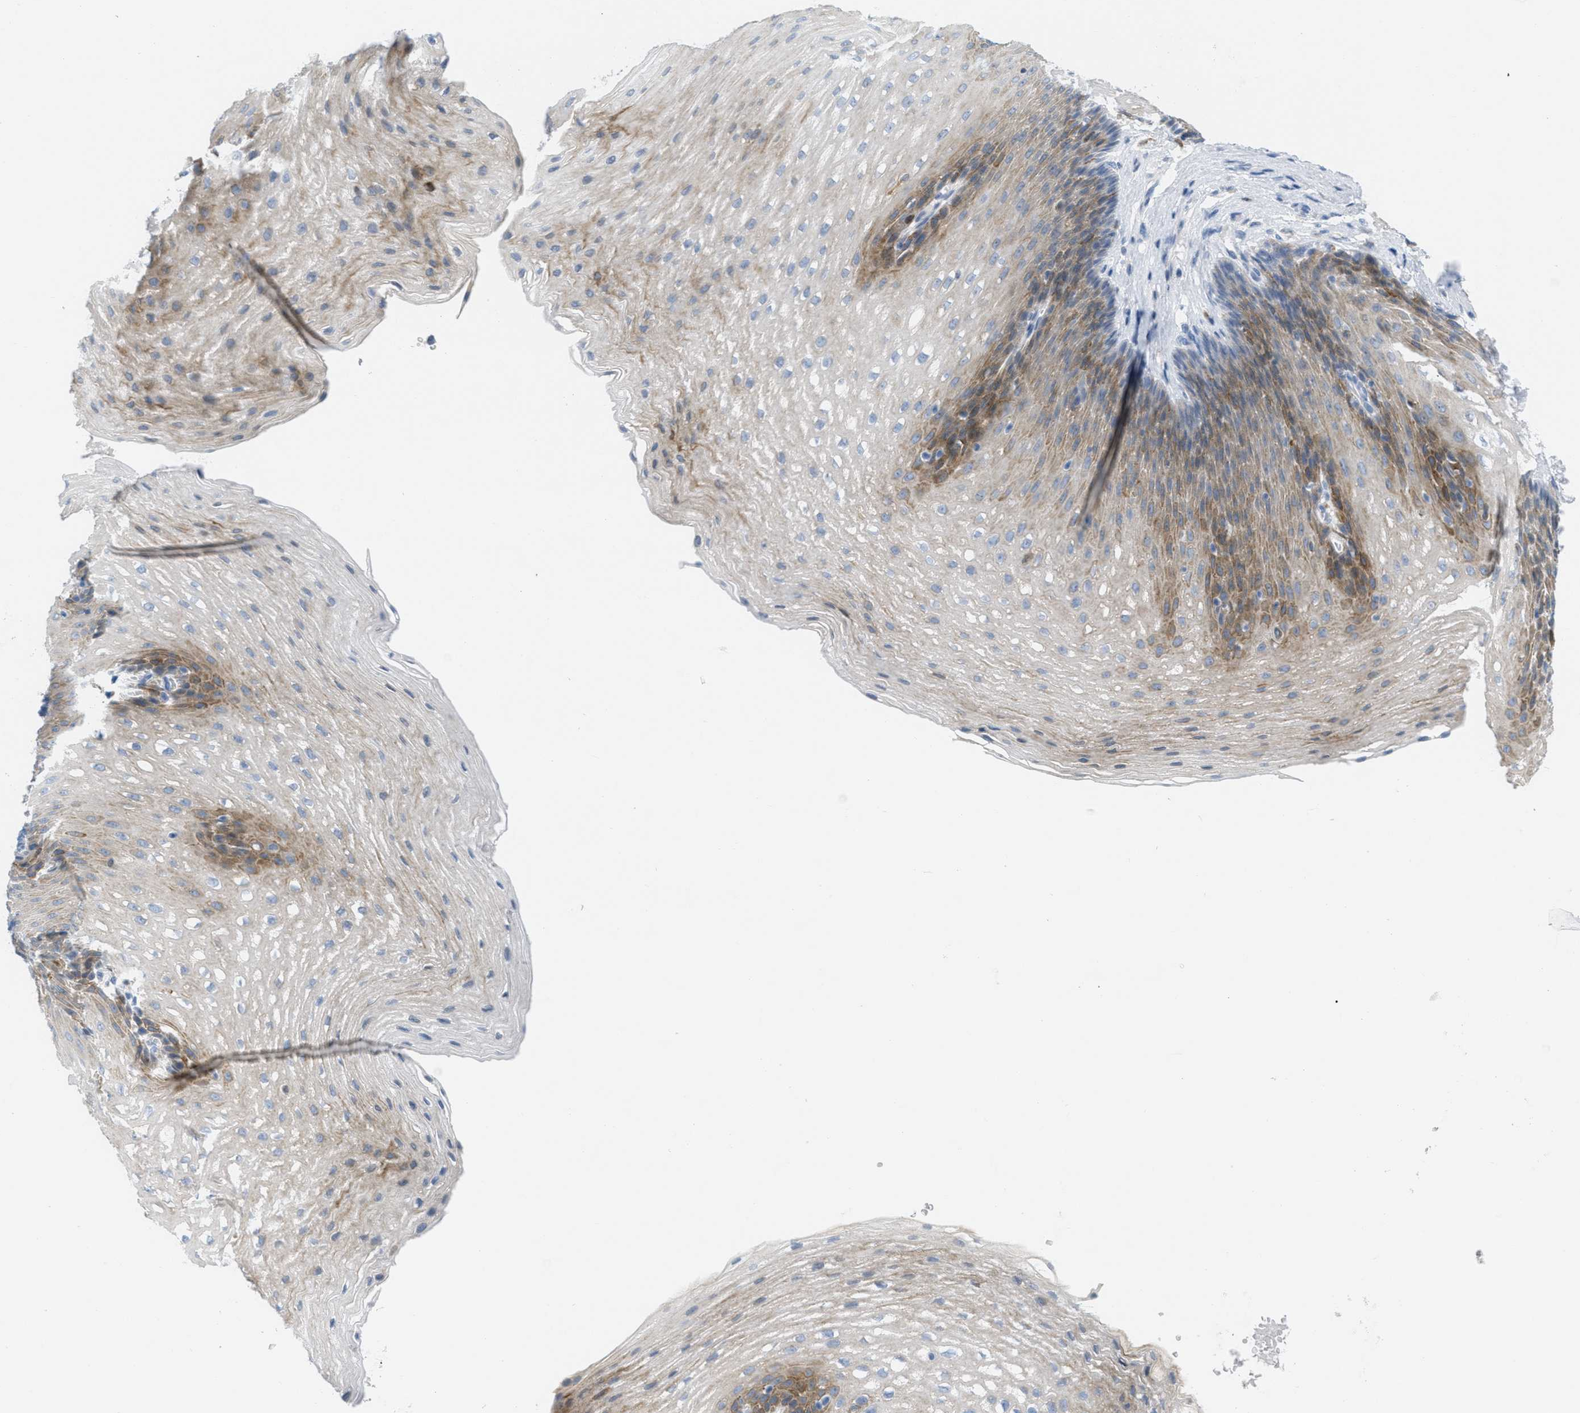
{"staining": {"intensity": "moderate", "quantity": "25%-75%", "location": "cytoplasmic/membranous"}, "tissue": "esophagus", "cell_type": "Squamous epithelial cells", "image_type": "normal", "snomed": [{"axis": "morphology", "description": "Normal tissue, NOS"}, {"axis": "topography", "description": "Esophagus"}], "caption": "A brown stain labels moderate cytoplasmic/membranous staining of a protein in squamous epithelial cells of unremarkable esophagus. The staining was performed using DAB, with brown indicating positive protein expression. Nuclei are stained blue with hematoxylin.", "gene": "TEX264", "patient": {"sex": "male", "age": 48}}